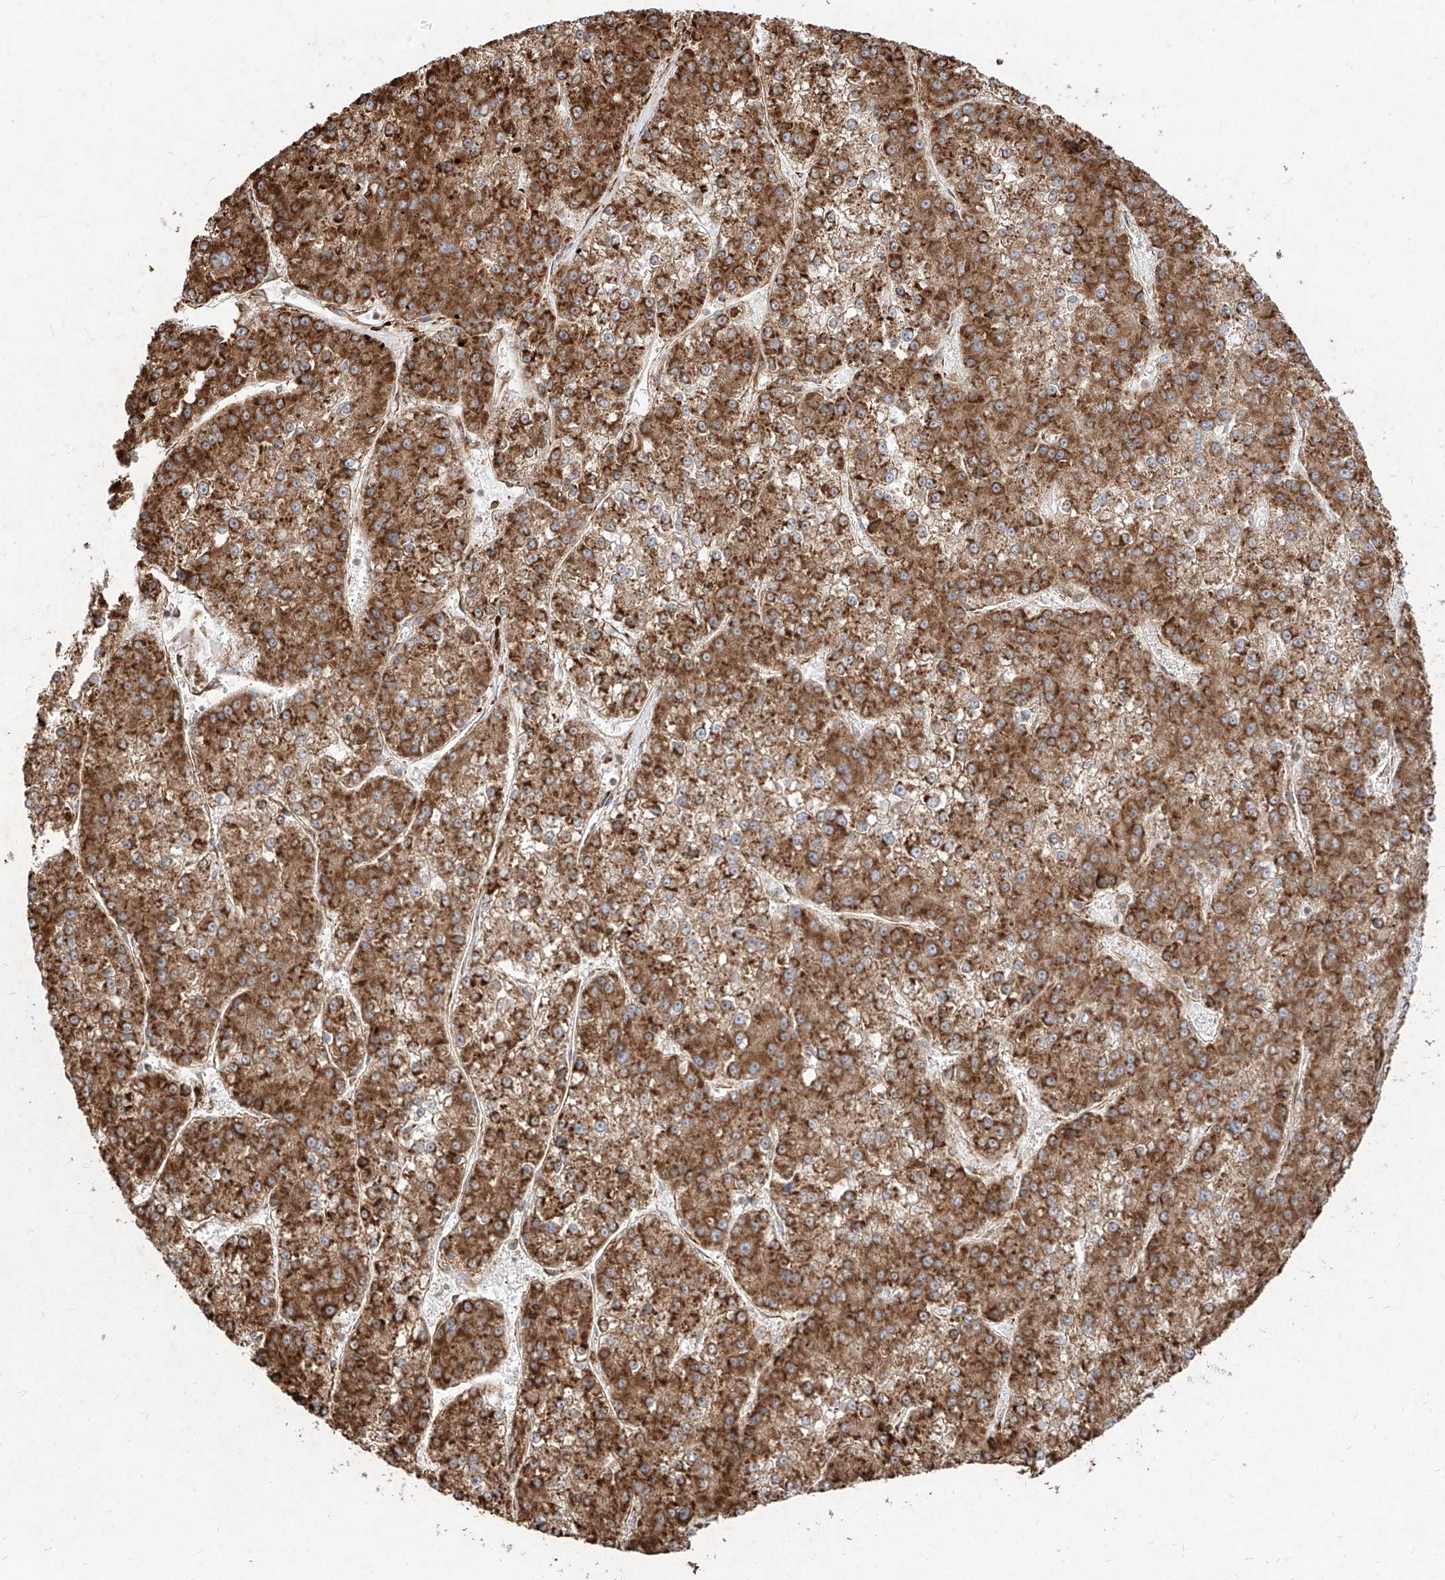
{"staining": {"intensity": "strong", "quantity": ">75%", "location": "cytoplasmic/membranous"}, "tissue": "liver cancer", "cell_type": "Tumor cells", "image_type": "cancer", "snomed": [{"axis": "morphology", "description": "Carcinoma, Hepatocellular, NOS"}, {"axis": "topography", "description": "Liver"}], "caption": "Protein expression analysis of human hepatocellular carcinoma (liver) reveals strong cytoplasmic/membranous expression in about >75% of tumor cells.", "gene": "RPS25", "patient": {"sex": "female", "age": 73}}